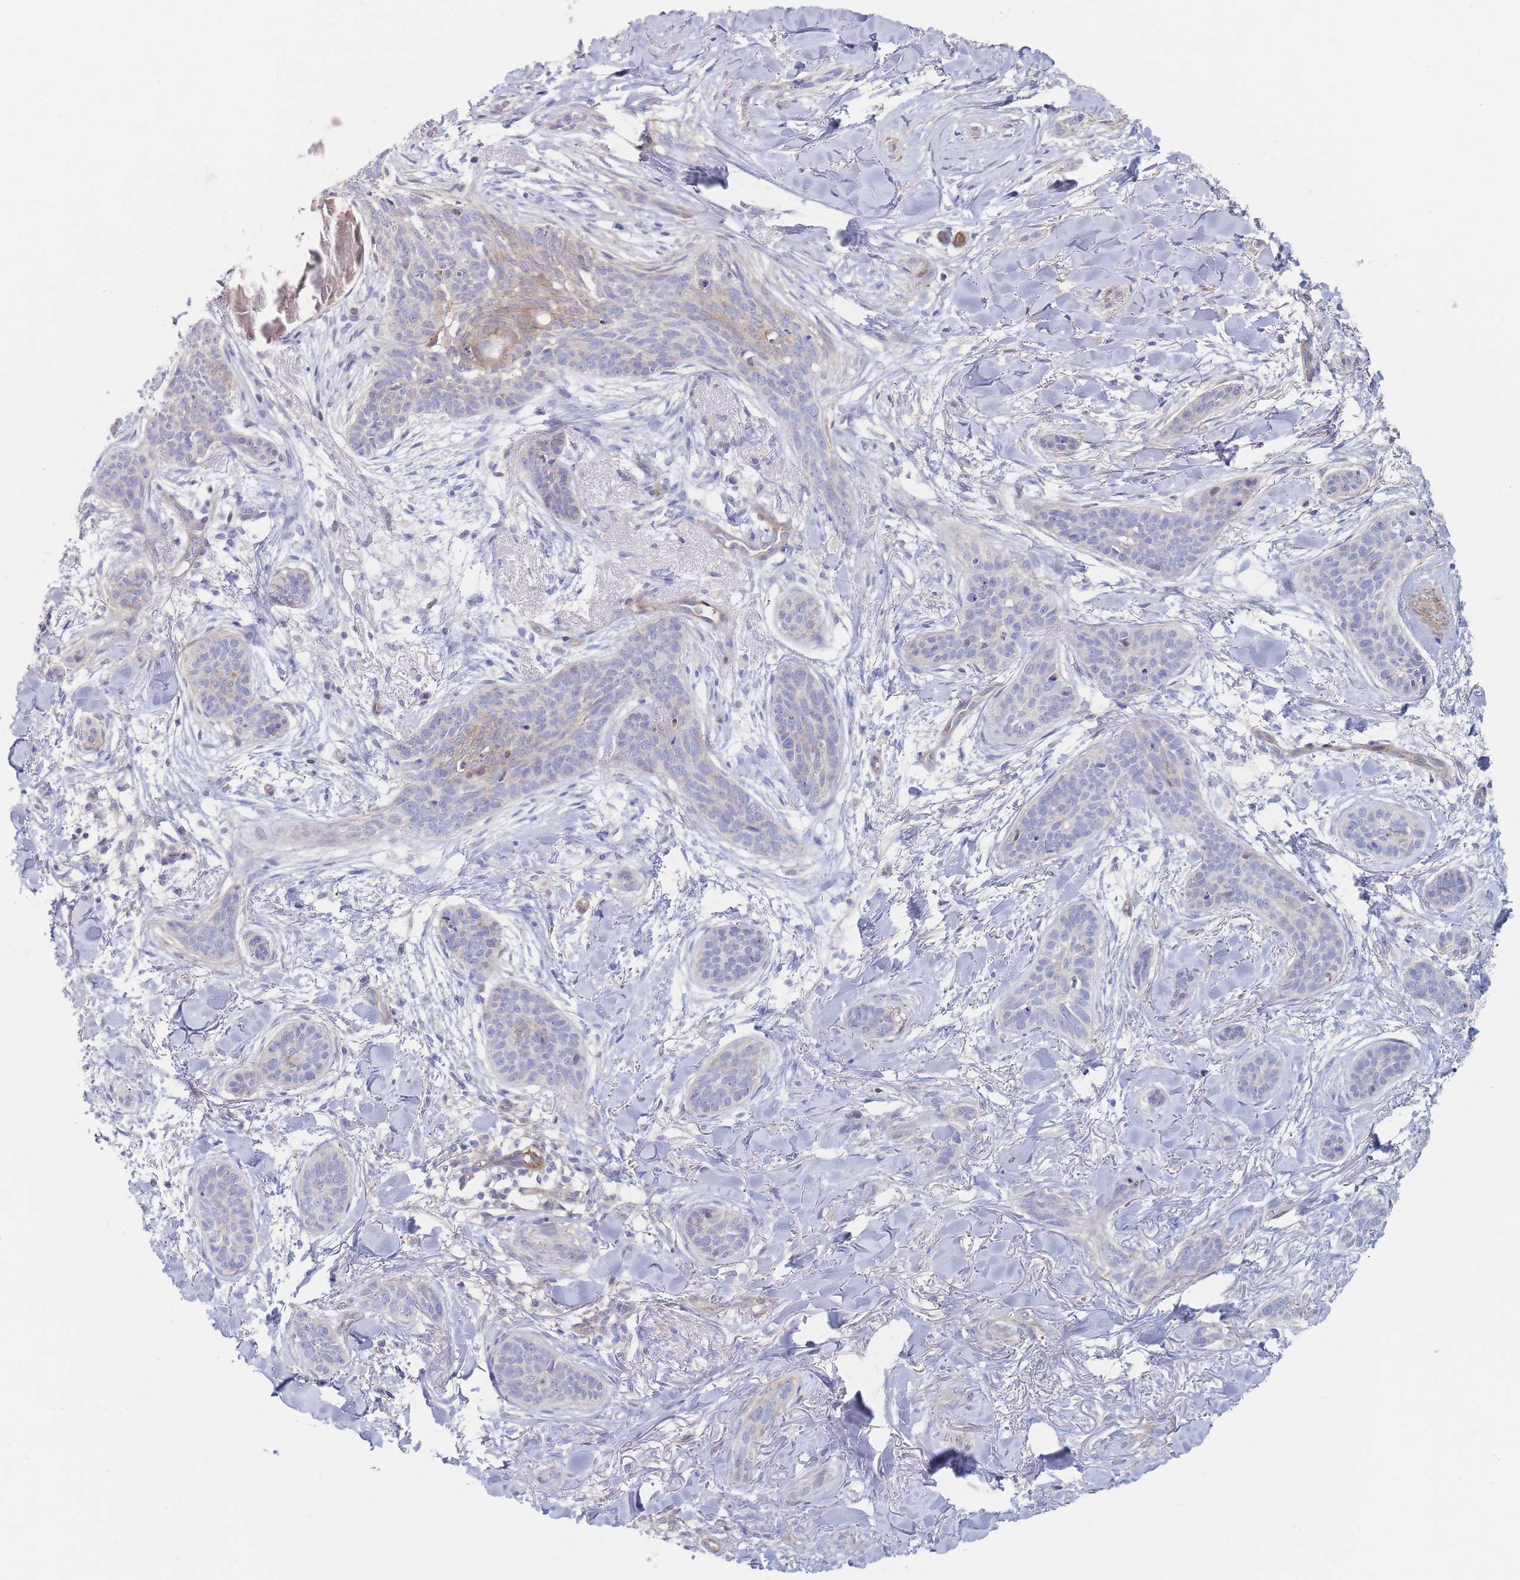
{"staining": {"intensity": "weak", "quantity": "<25%", "location": "cytoplasmic/membranous"}, "tissue": "skin cancer", "cell_type": "Tumor cells", "image_type": "cancer", "snomed": [{"axis": "morphology", "description": "Basal cell carcinoma"}, {"axis": "topography", "description": "Skin"}], "caption": "An image of basal cell carcinoma (skin) stained for a protein shows no brown staining in tumor cells.", "gene": "G6PC1", "patient": {"sex": "male", "age": 52}}